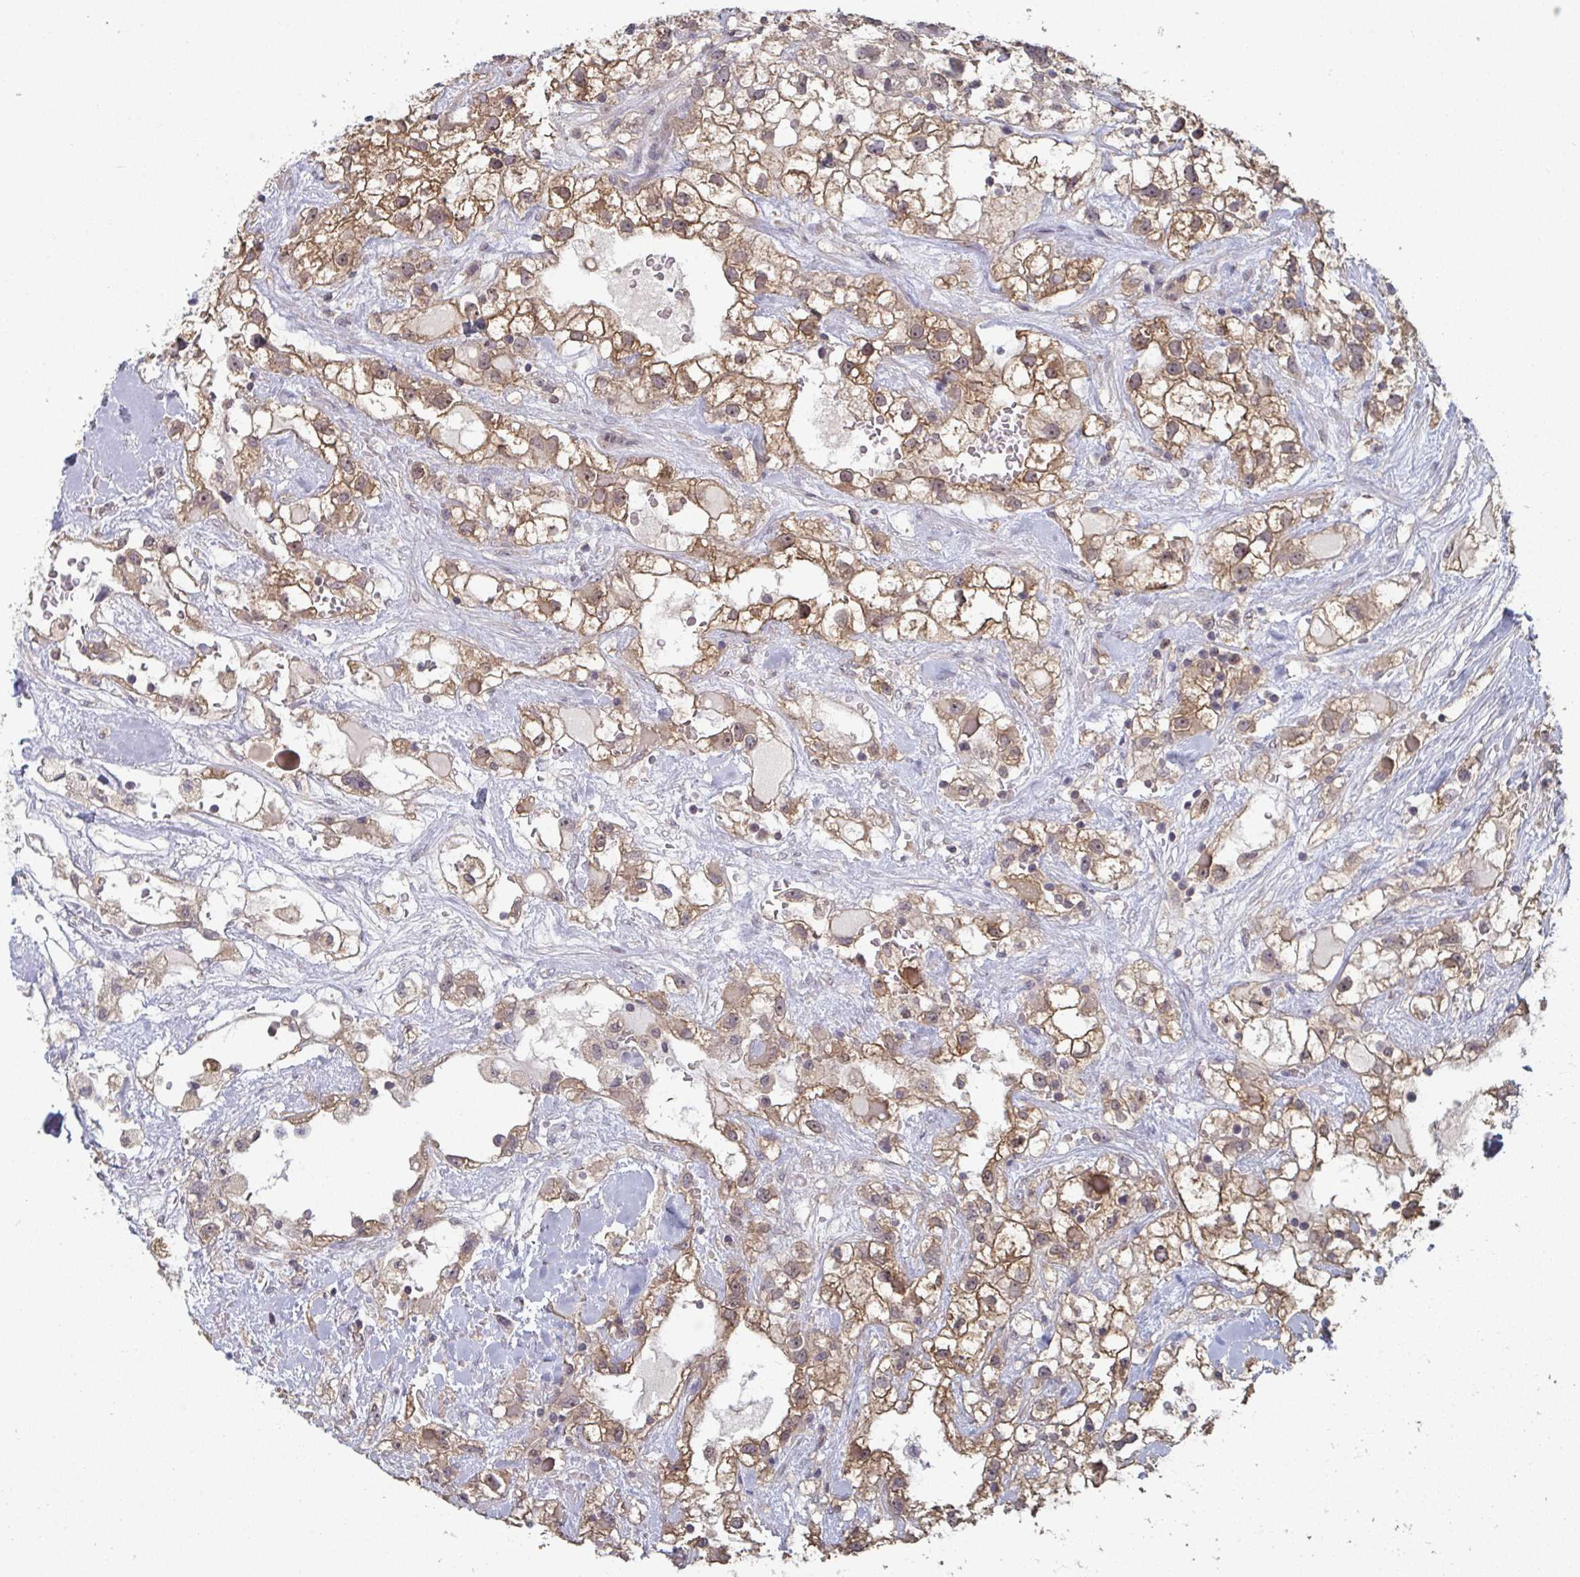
{"staining": {"intensity": "moderate", "quantity": ">75%", "location": "cytoplasmic/membranous"}, "tissue": "renal cancer", "cell_type": "Tumor cells", "image_type": "cancer", "snomed": [{"axis": "morphology", "description": "Adenocarcinoma, NOS"}, {"axis": "topography", "description": "Kidney"}], "caption": "Immunohistochemical staining of renal cancer (adenocarcinoma) reveals medium levels of moderate cytoplasmic/membranous protein staining in about >75% of tumor cells. (DAB = brown stain, brightfield microscopy at high magnification).", "gene": "LIX1", "patient": {"sex": "male", "age": 59}}